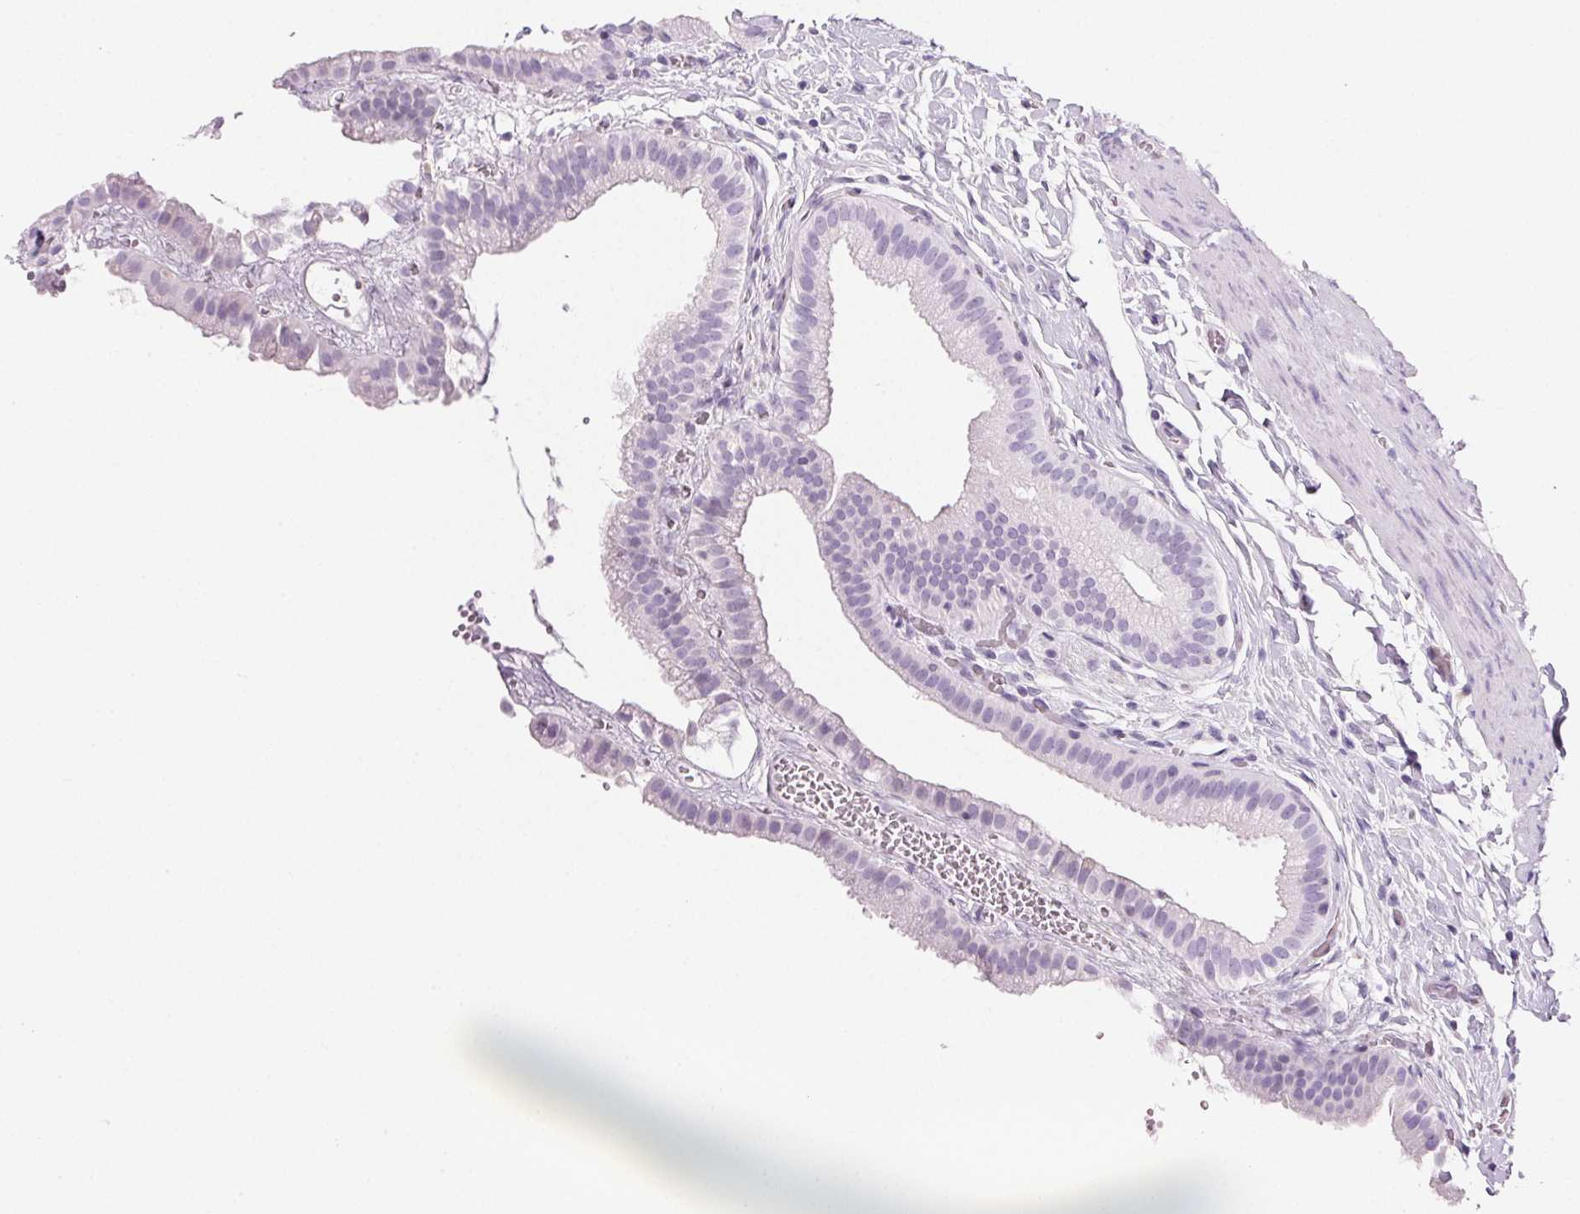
{"staining": {"intensity": "negative", "quantity": "none", "location": "none"}, "tissue": "gallbladder", "cell_type": "Glandular cells", "image_type": "normal", "snomed": [{"axis": "morphology", "description": "Normal tissue, NOS"}, {"axis": "topography", "description": "Gallbladder"}], "caption": "Protein analysis of unremarkable gallbladder exhibits no significant expression in glandular cells. The staining was performed using DAB to visualize the protein expression in brown, while the nuclei were stained in blue with hematoxylin (Magnification: 20x).", "gene": "PRSS1", "patient": {"sex": "female", "age": 63}}